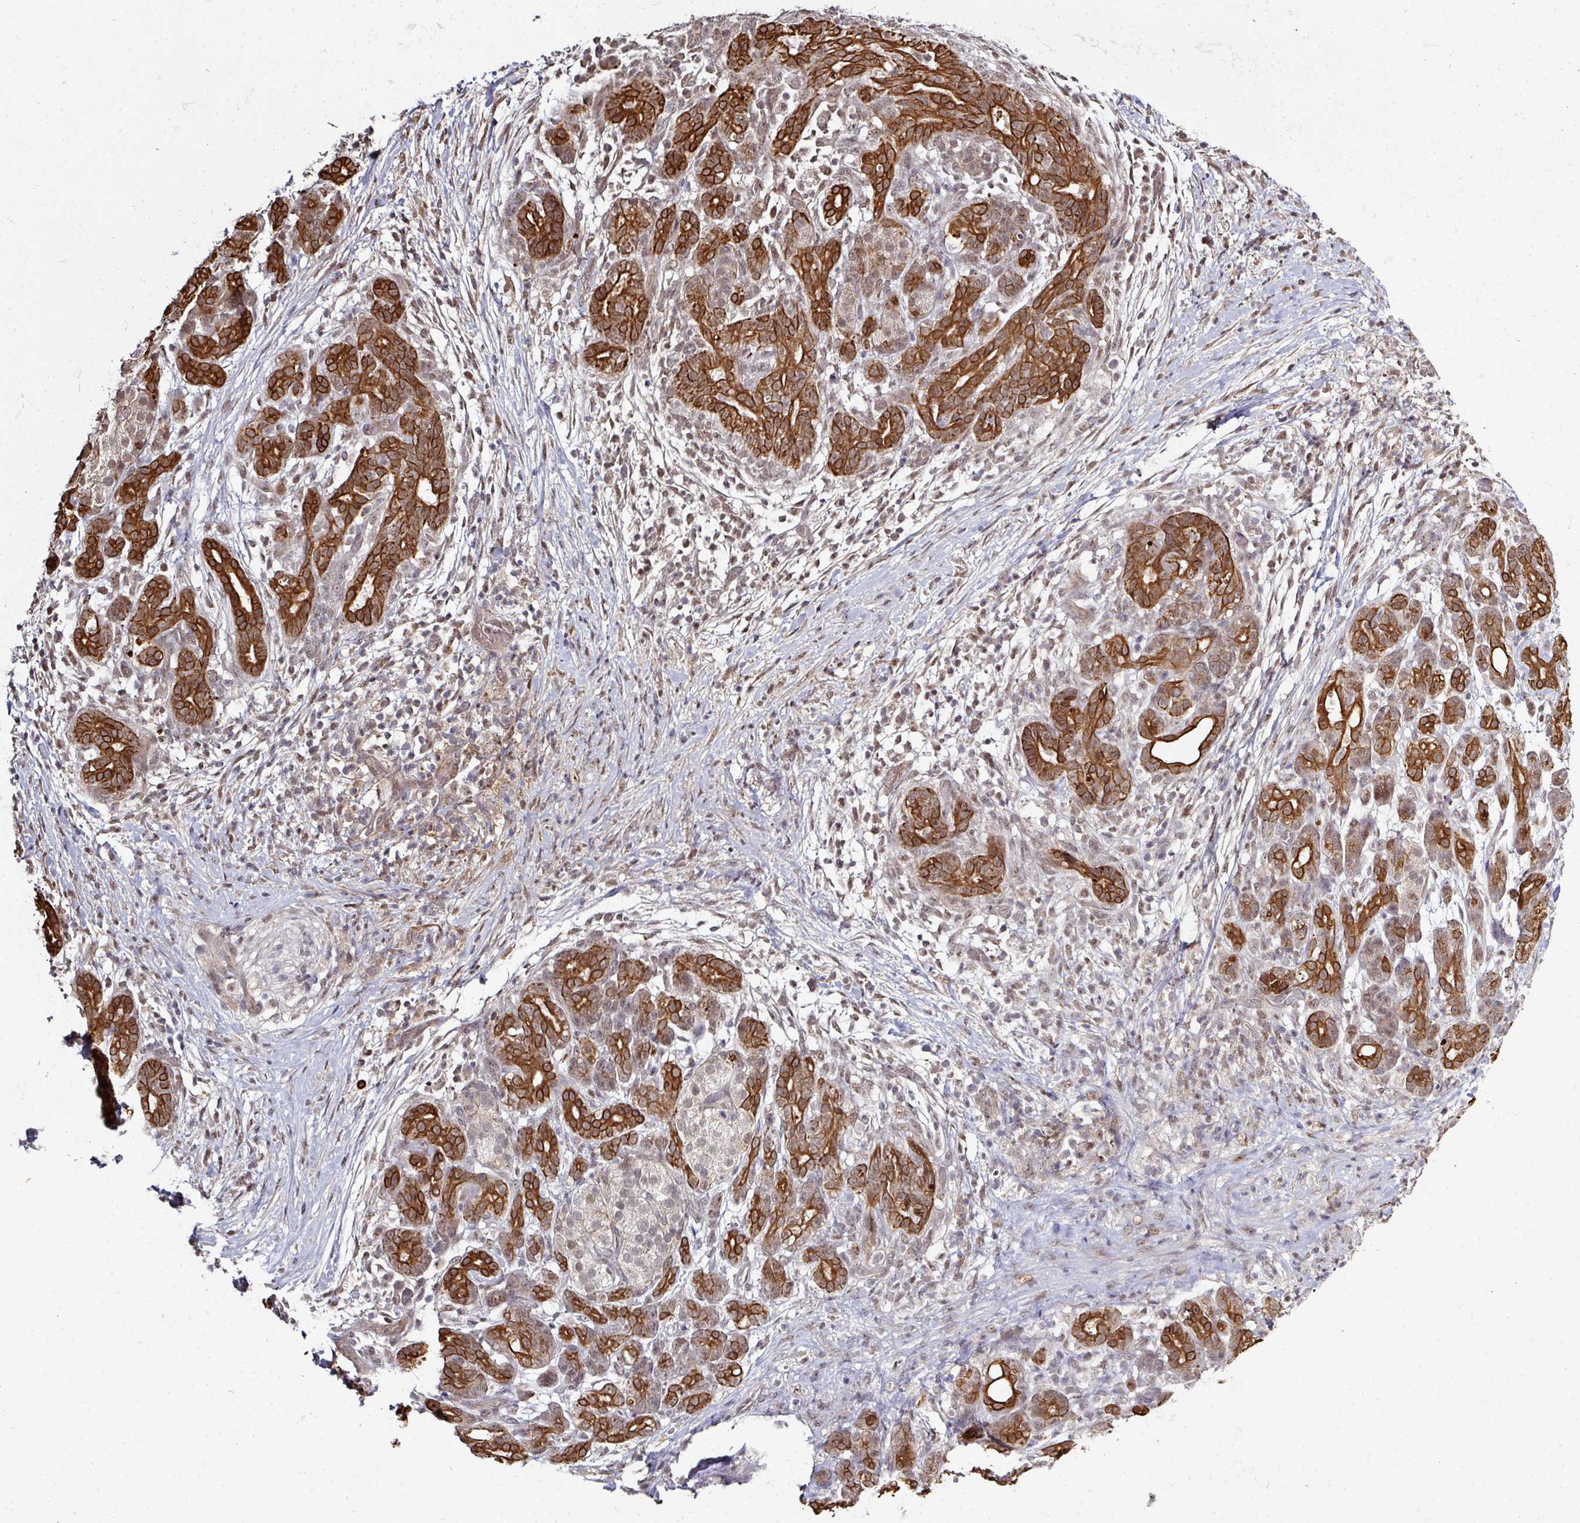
{"staining": {"intensity": "strong", "quantity": ">75%", "location": "cytoplasmic/membranous"}, "tissue": "pancreatic cancer", "cell_type": "Tumor cells", "image_type": "cancer", "snomed": [{"axis": "morphology", "description": "Adenocarcinoma, NOS"}, {"axis": "topography", "description": "Pancreas"}], "caption": "This image shows IHC staining of human pancreatic adenocarcinoma, with high strong cytoplasmic/membranous staining in about >75% of tumor cells.", "gene": "GTF2H3", "patient": {"sex": "male", "age": 44}}